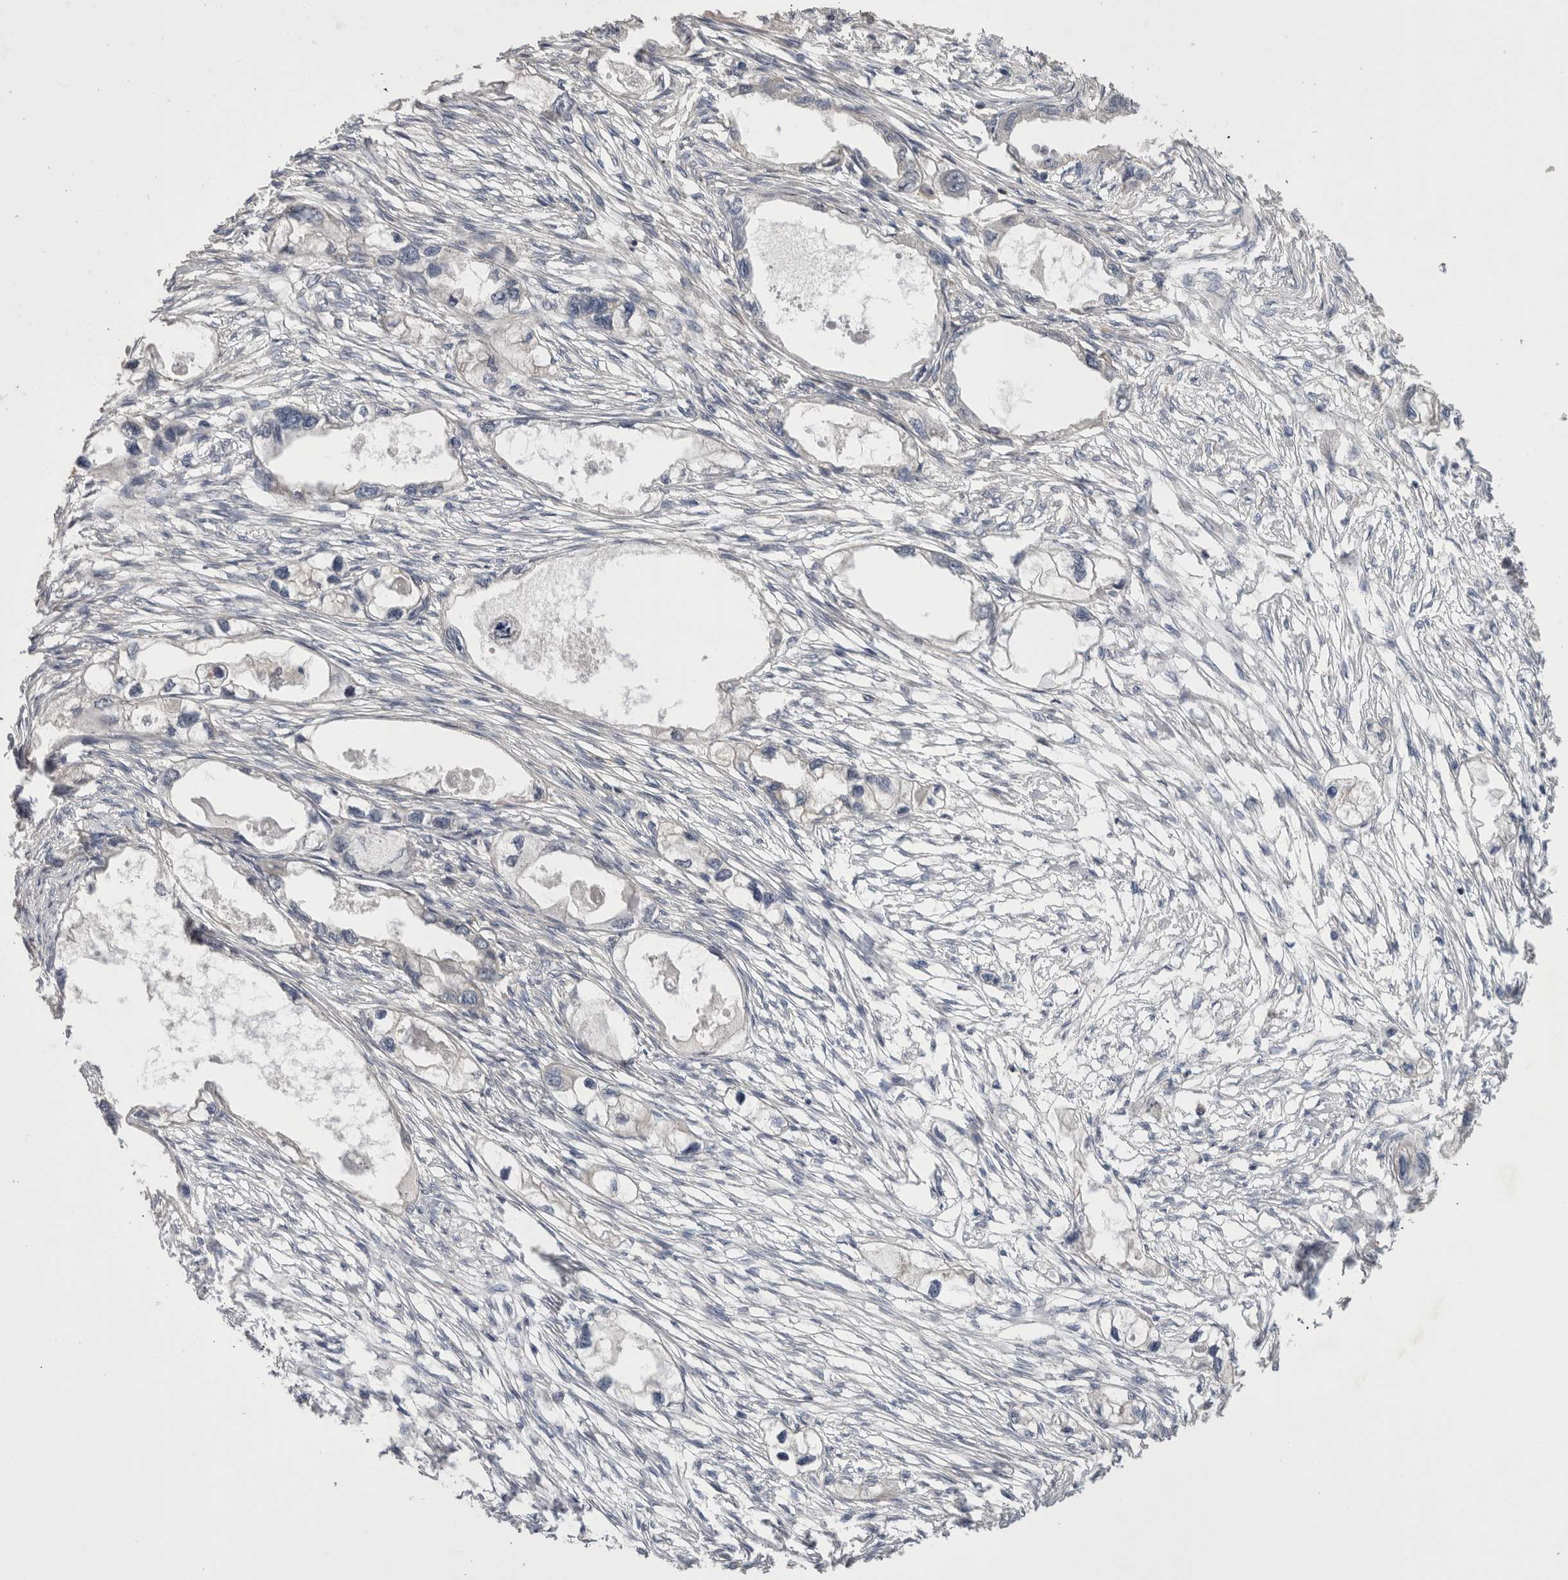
{"staining": {"intensity": "negative", "quantity": "none", "location": "none"}, "tissue": "endometrial cancer", "cell_type": "Tumor cells", "image_type": "cancer", "snomed": [{"axis": "morphology", "description": "Adenocarcinoma, NOS"}, {"axis": "morphology", "description": "Adenocarcinoma, metastatic, NOS"}, {"axis": "topography", "description": "Adipose tissue"}, {"axis": "topography", "description": "Endometrium"}], "caption": "IHC histopathology image of human endometrial cancer stained for a protein (brown), which demonstrates no positivity in tumor cells. (Immunohistochemistry (ihc), brightfield microscopy, high magnification).", "gene": "OTOR", "patient": {"sex": "female", "age": 67}}